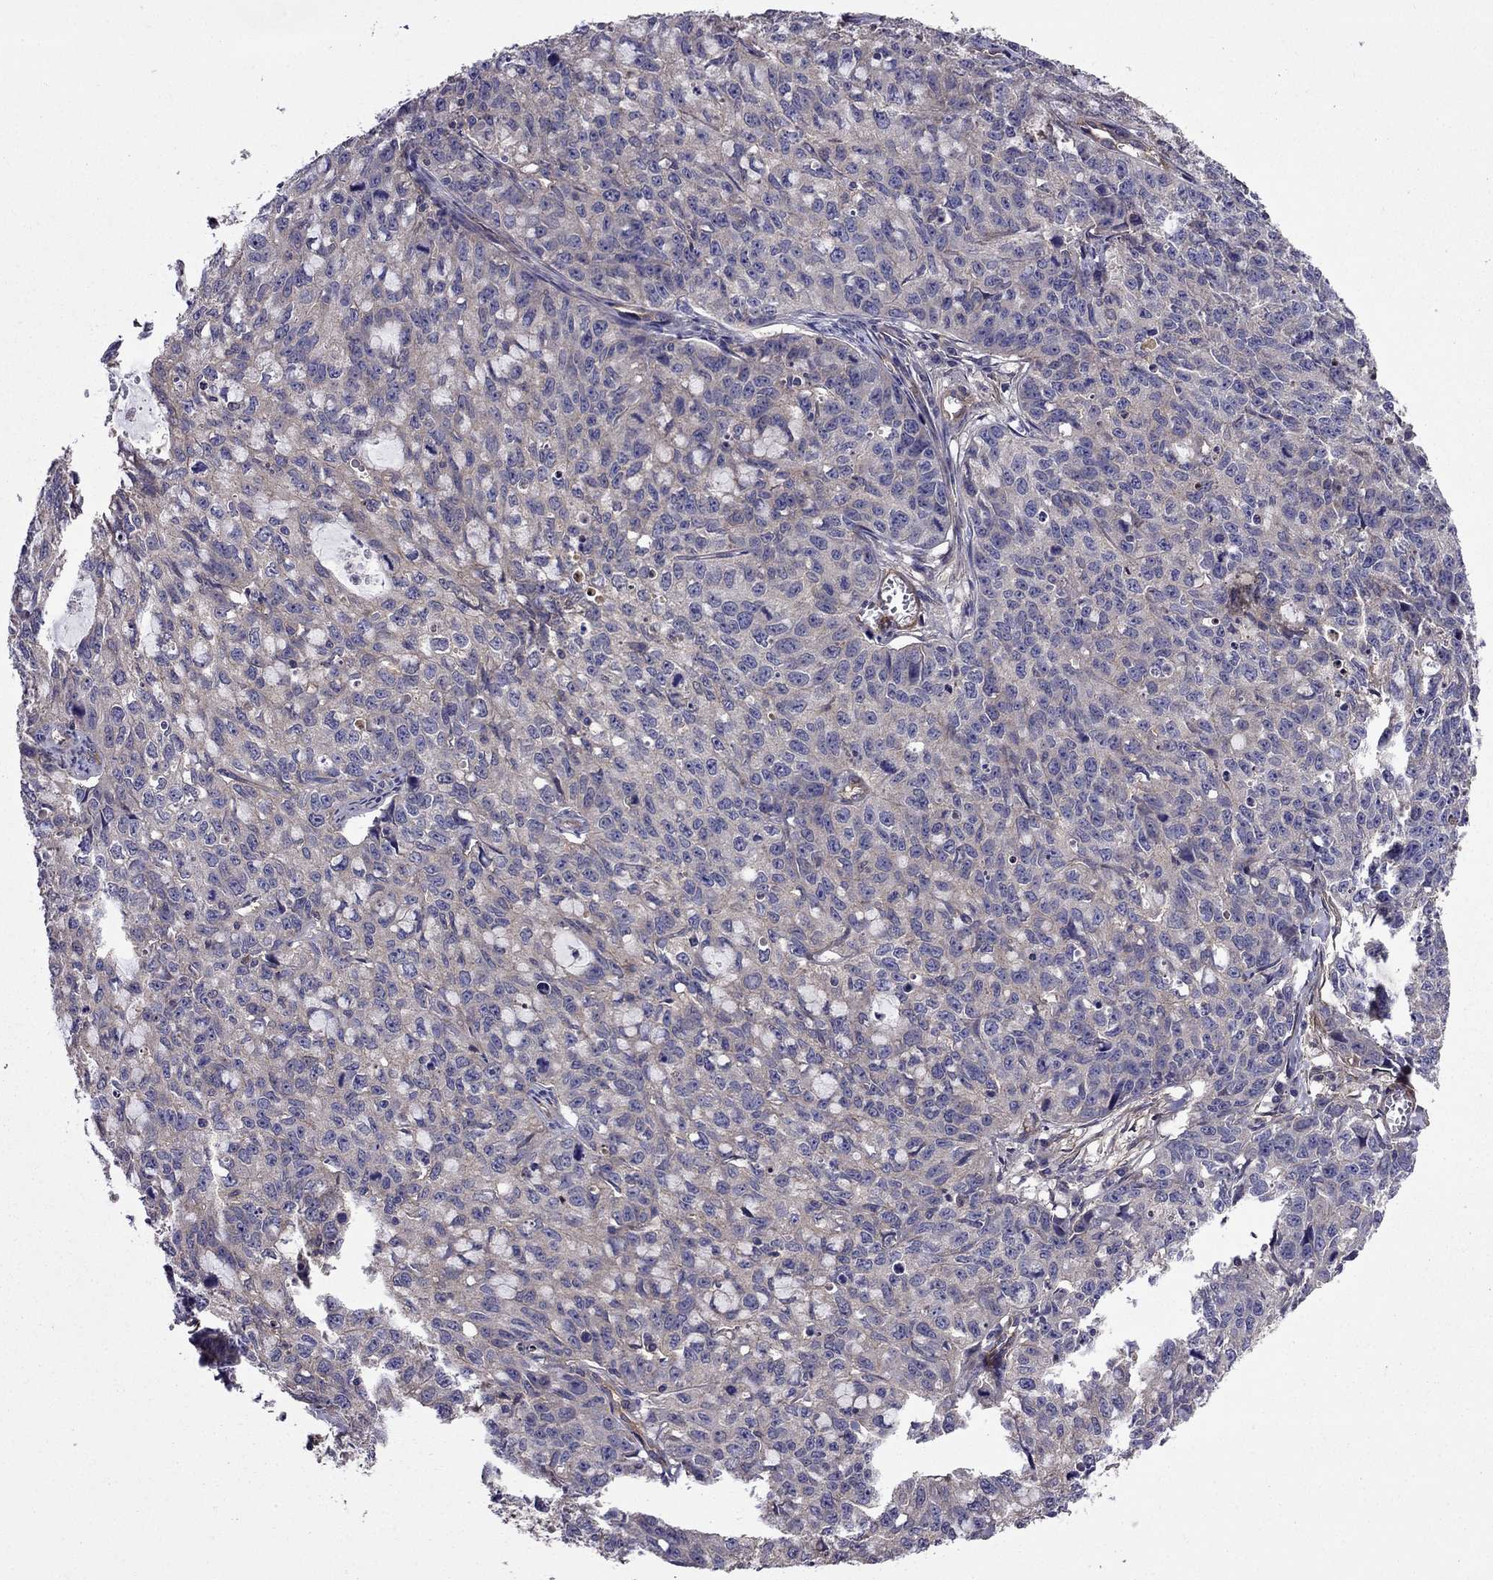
{"staining": {"intensity": "negative", "quantity": "none", "location": "none"}, "tissue": "cervical cancer", "cell_type": "Tumor cells", "image_type": "cancer", "snomed": [{"axis": "morphology", "description": "Squamous cell carcinoma, NOS"}, {"axis": "topography", "description": "Cervix"}], "caption": "Immunohistochemical staining of squamous cell carcinoma (cervical) exhibits no significant positivity in tumor cells.", "gene": "ITGB1", "patient": {"sex": "female", "age": 28}}